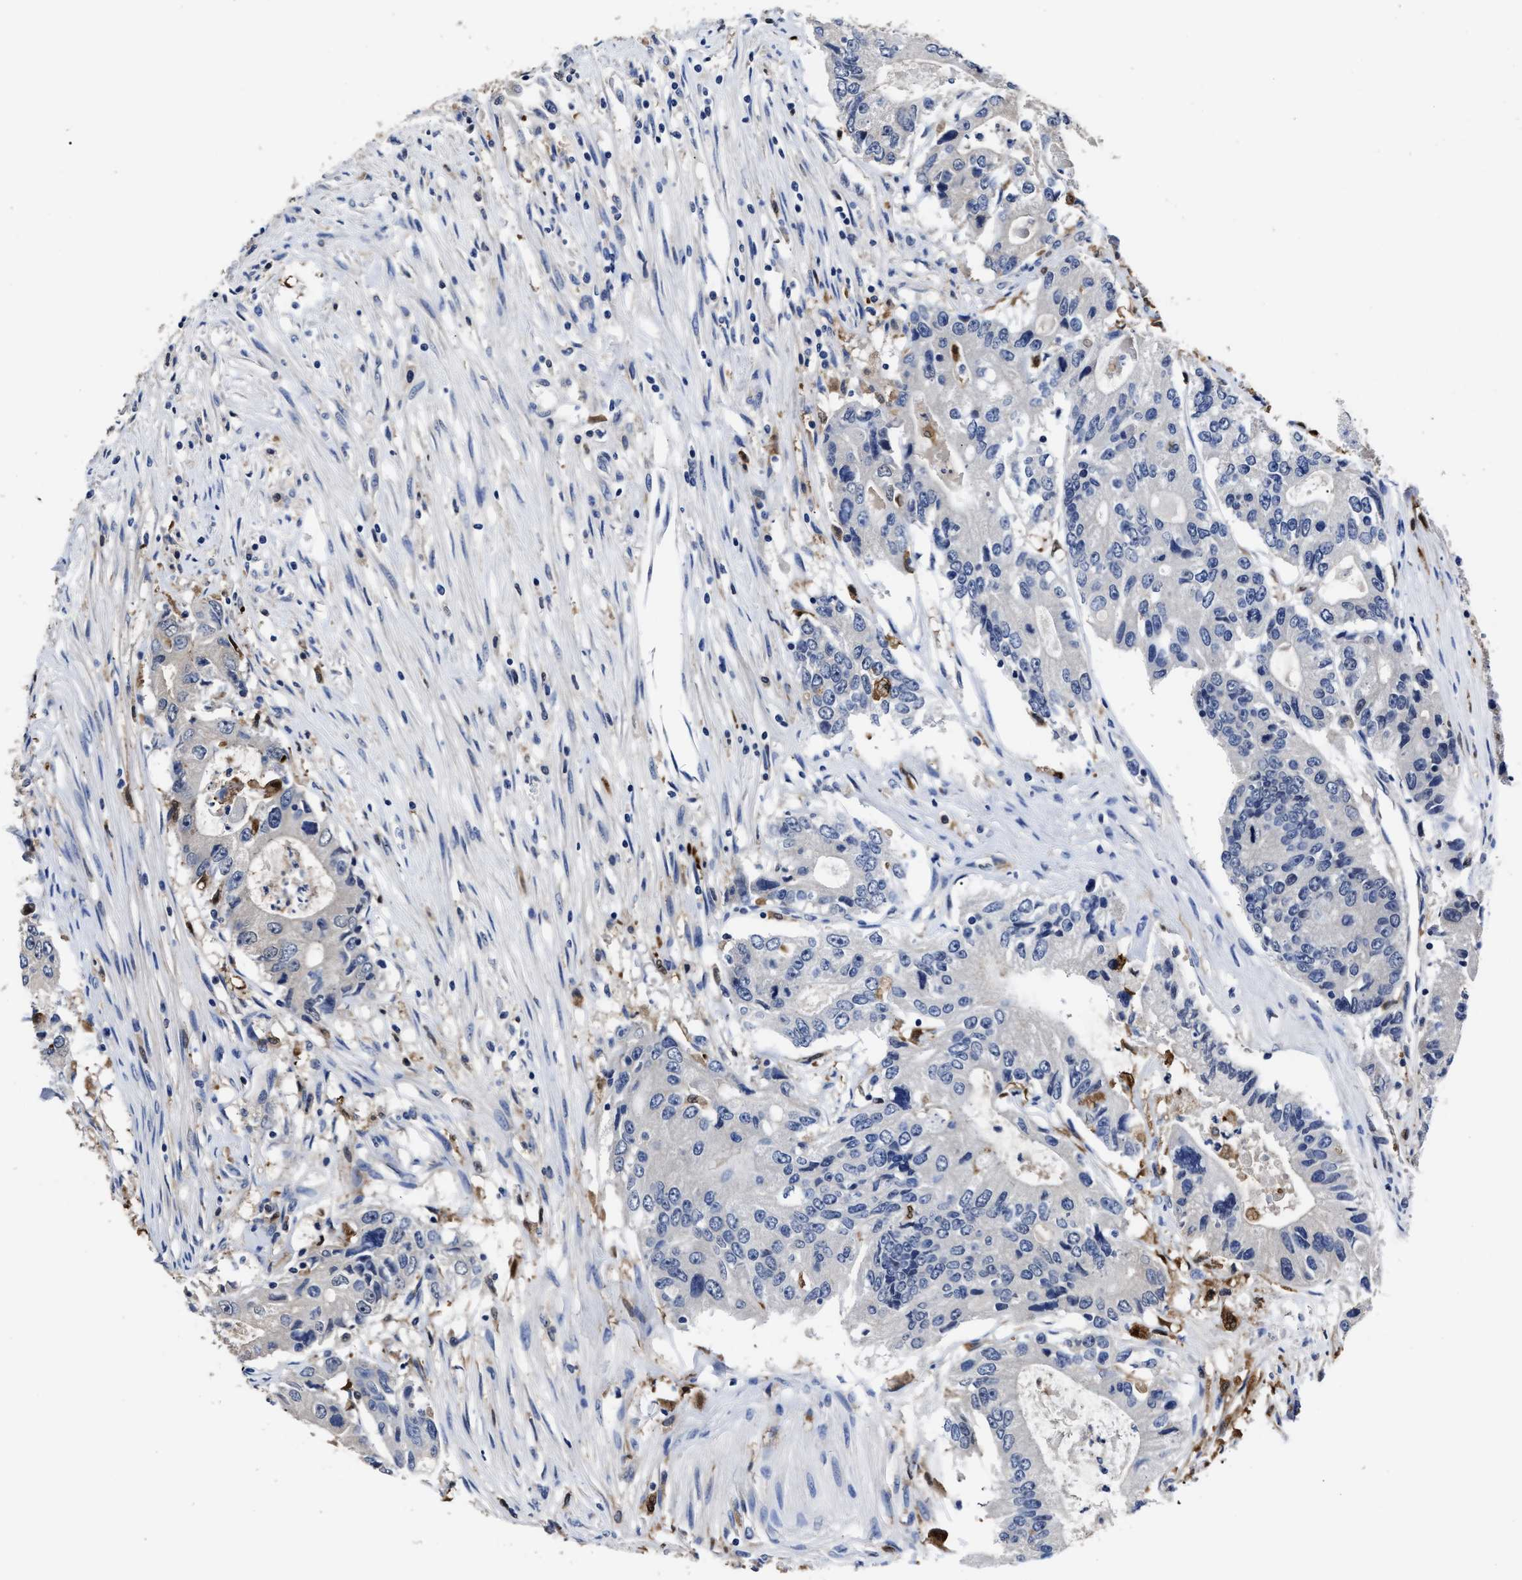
{"staining": {"intensity": "negative", "quantity": "none", "location": "none"}, "tissue": "colorectal cancer", "cell_type": "Tumor cells", "image_type": "cancer", "snomed": [{"axis": "morphology", "description": "Adenocarcinoma, NOS"}, {"axis": "topography", "description": "Colon"}], "caption": "Immunohistochemistry photomicrograph of colorectal cancer (adenocarcinoma) stained for a protein (brown), which reveals no positivity in tumor cells.", "gene": "PRPF4B", "patient": {"sex": "female", "age": 77}}